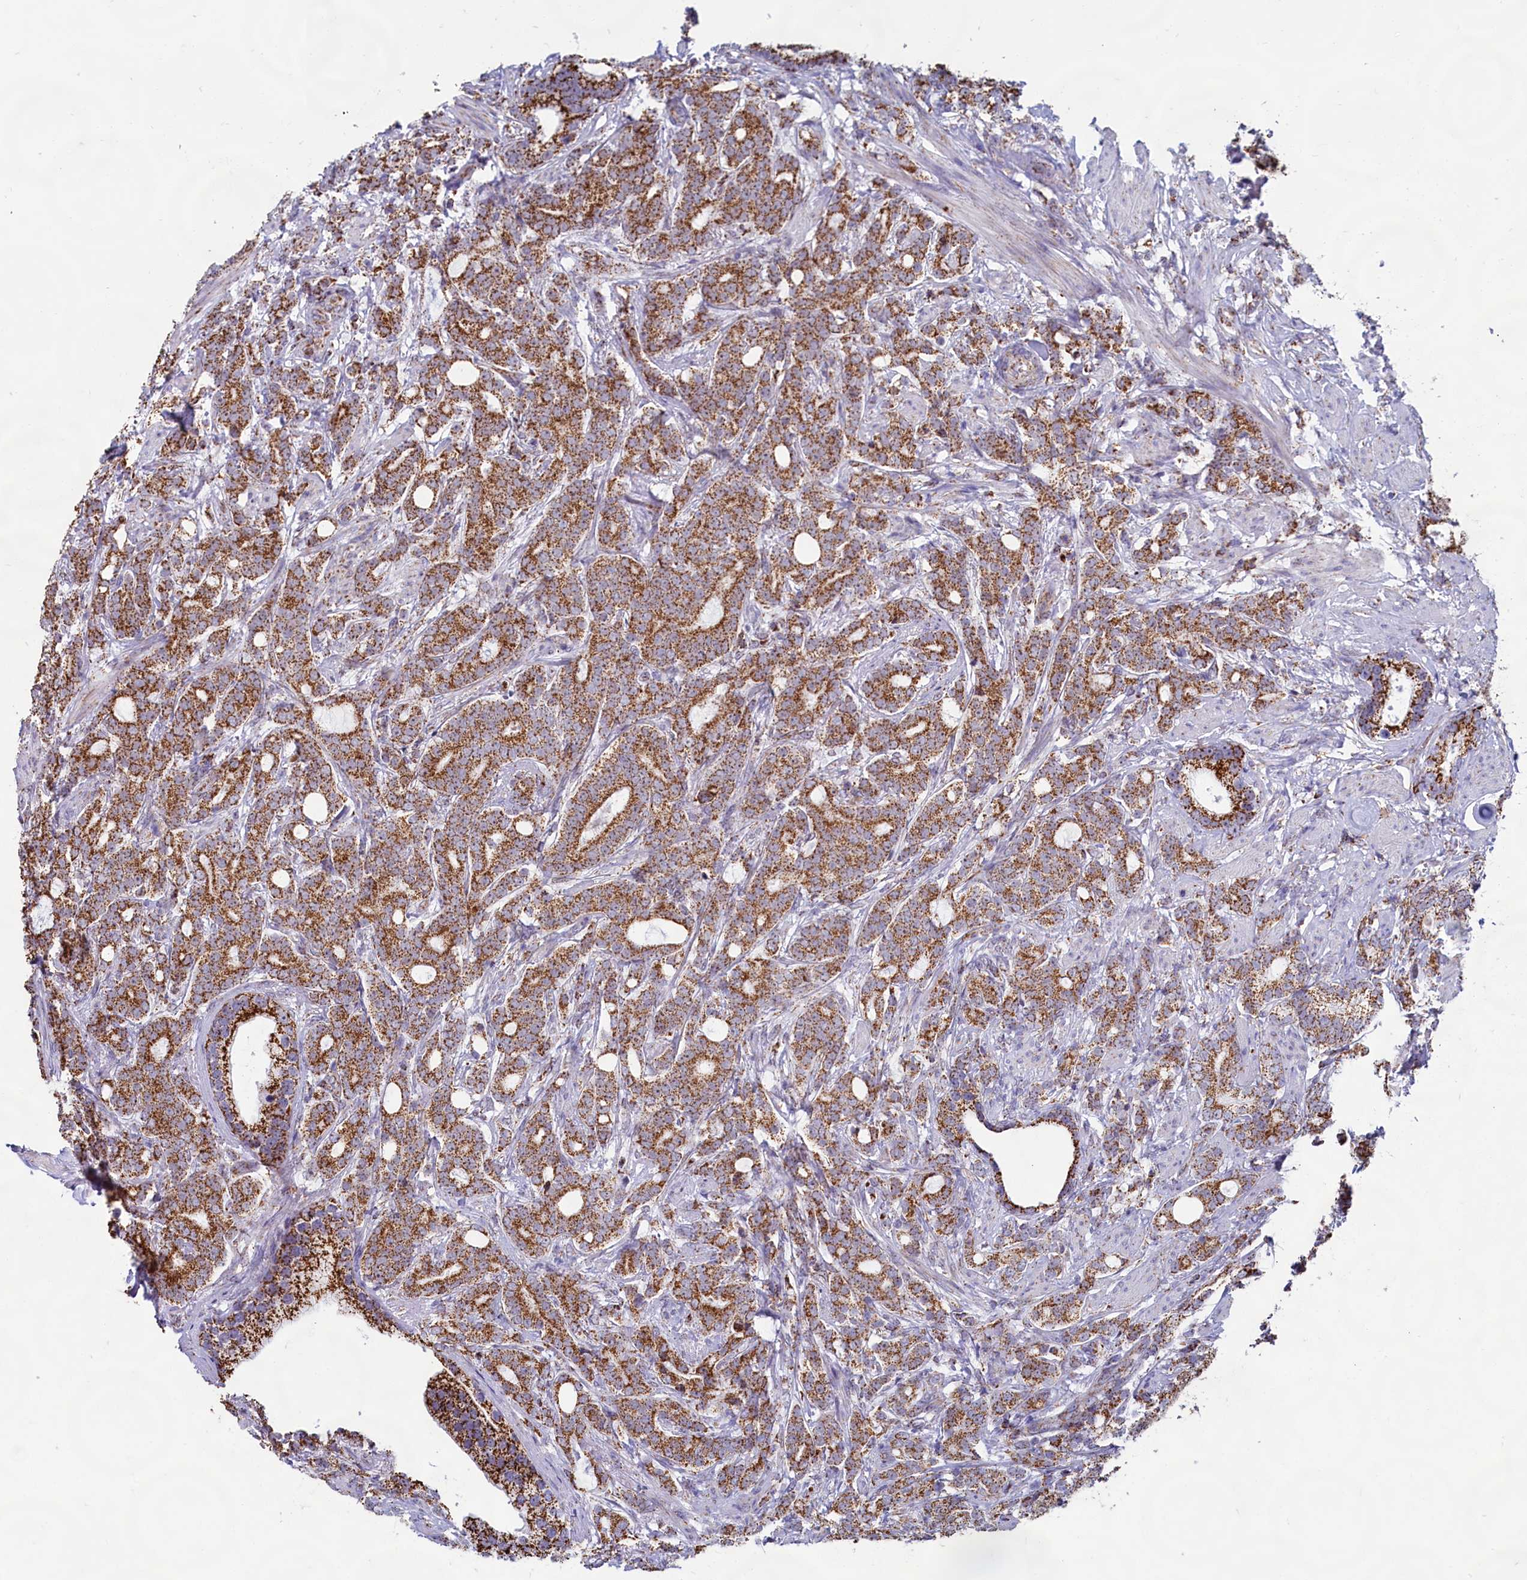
{"staining": {"intensity": "strong", "quantity": ">75%", "location": "cytoplasmic/membranous"}, "tissue": "prostate cancer", "cell_type": "Tumor cells", "image_type": "cancer", "snomed": [{"axis": "morphology", "description": "Adenocarcinoma, Low grade"}, {"axis": "topography", "description": "Prostate"}], "caption": "This is an image of immunohistochemistry staining of prostate low-grade adenocarcinoma, which shows strong positivity in the cytoplasmic/membranous of tumor cells.", "gene": "C1D", "patient": {"sex": "male", "age": 71}}